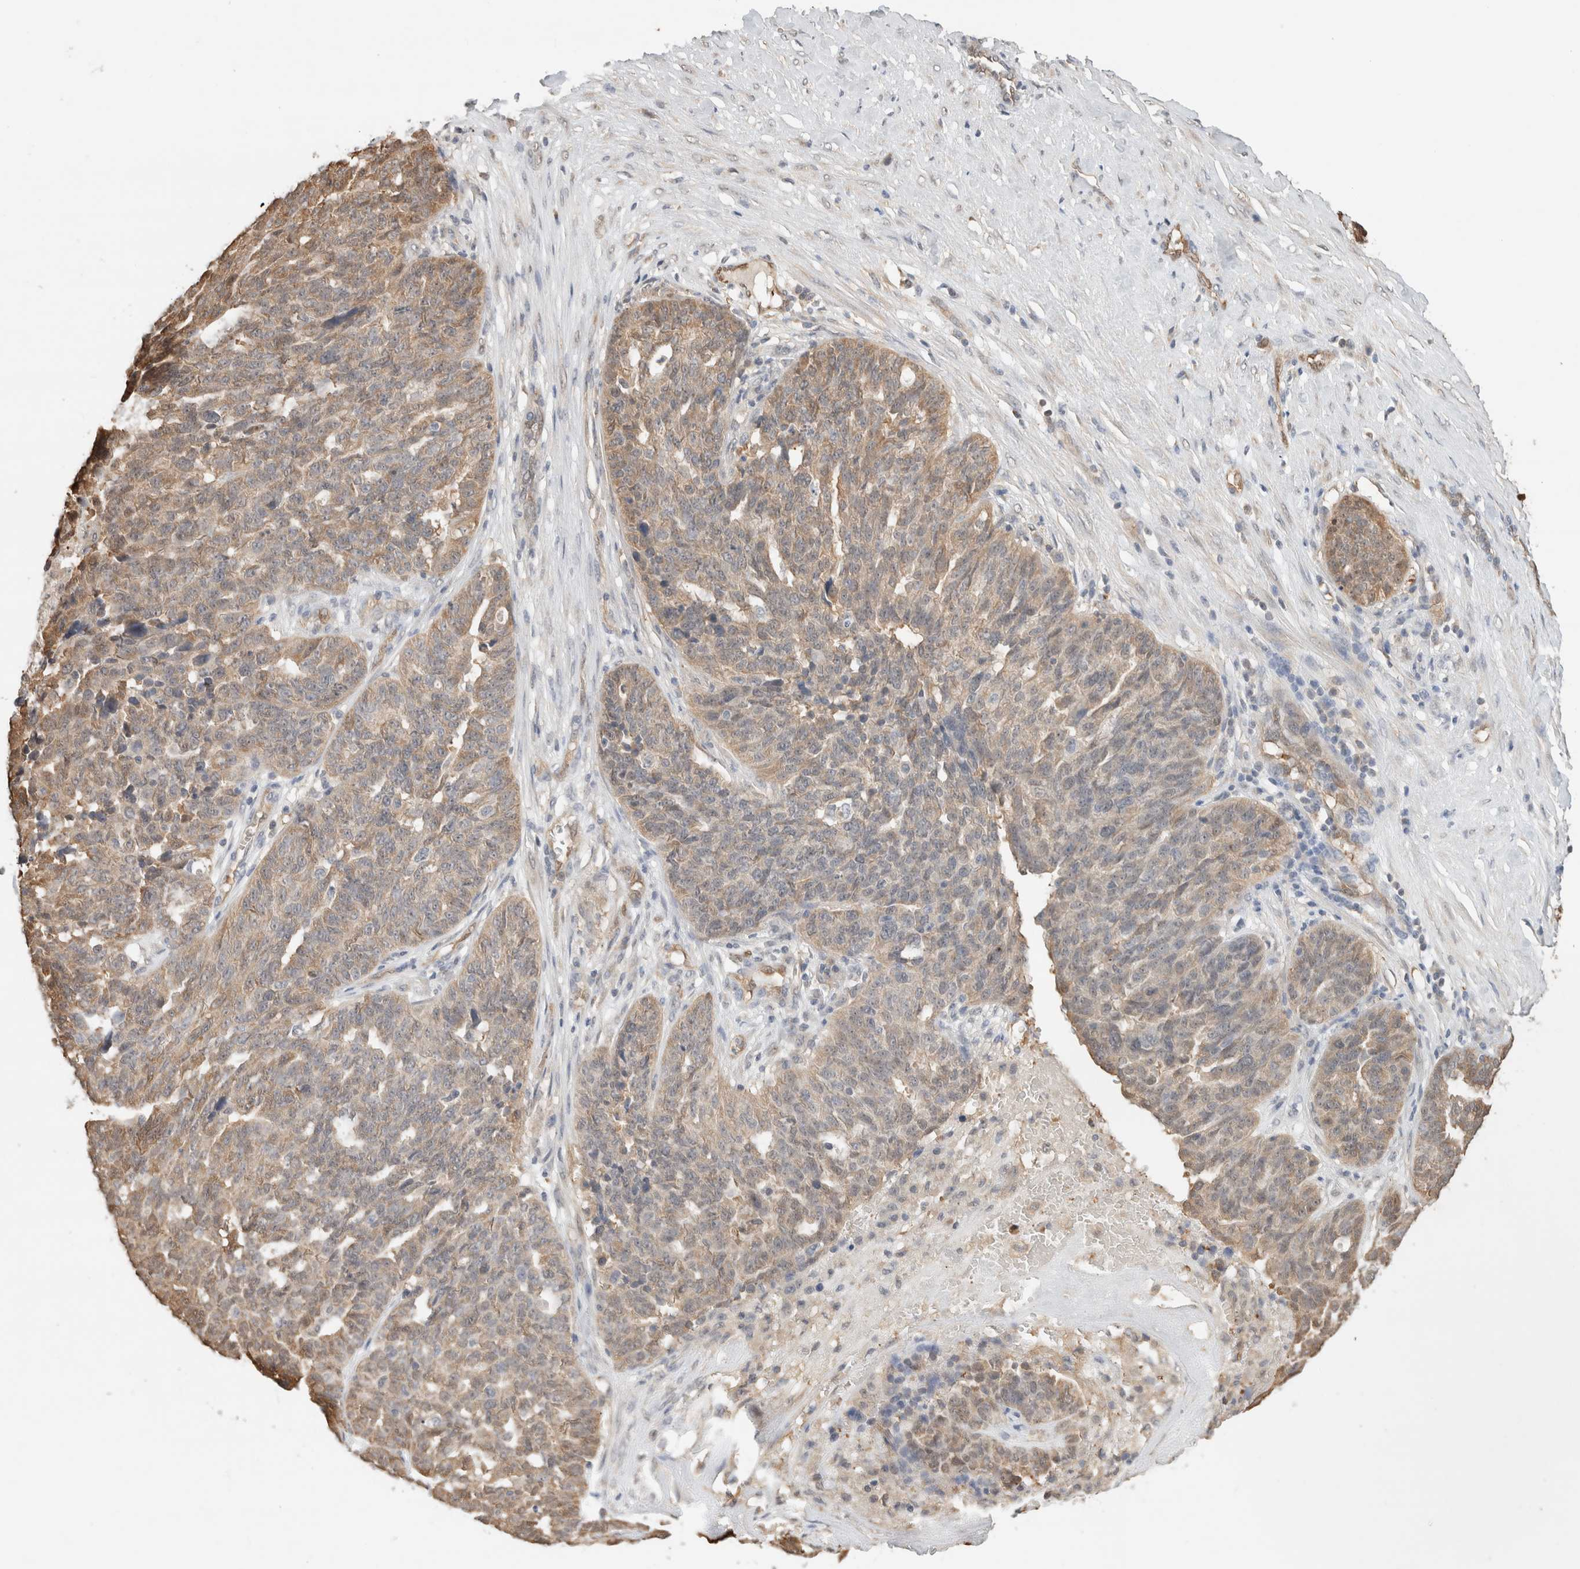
{"staining": {"intensity": "weak", "quantity": "25%-75%", "location": "cytoplasmic/membranous"}, "tissue": "ovarian cancer", "cell_type": "Tumor cells", "image_type": "cancer", "snomed": [{"axis": "morphology", "description": "Cystadenocarcinoma, serous, NOS"}, {"axis": "topography", "description": "Ovary"}], "caption": "Human ovarian cancer stained with a protein marker exhibits weak staining in tumor cells.", "gene": "CA13", "patient": {"sex": "female", "age": 59}}